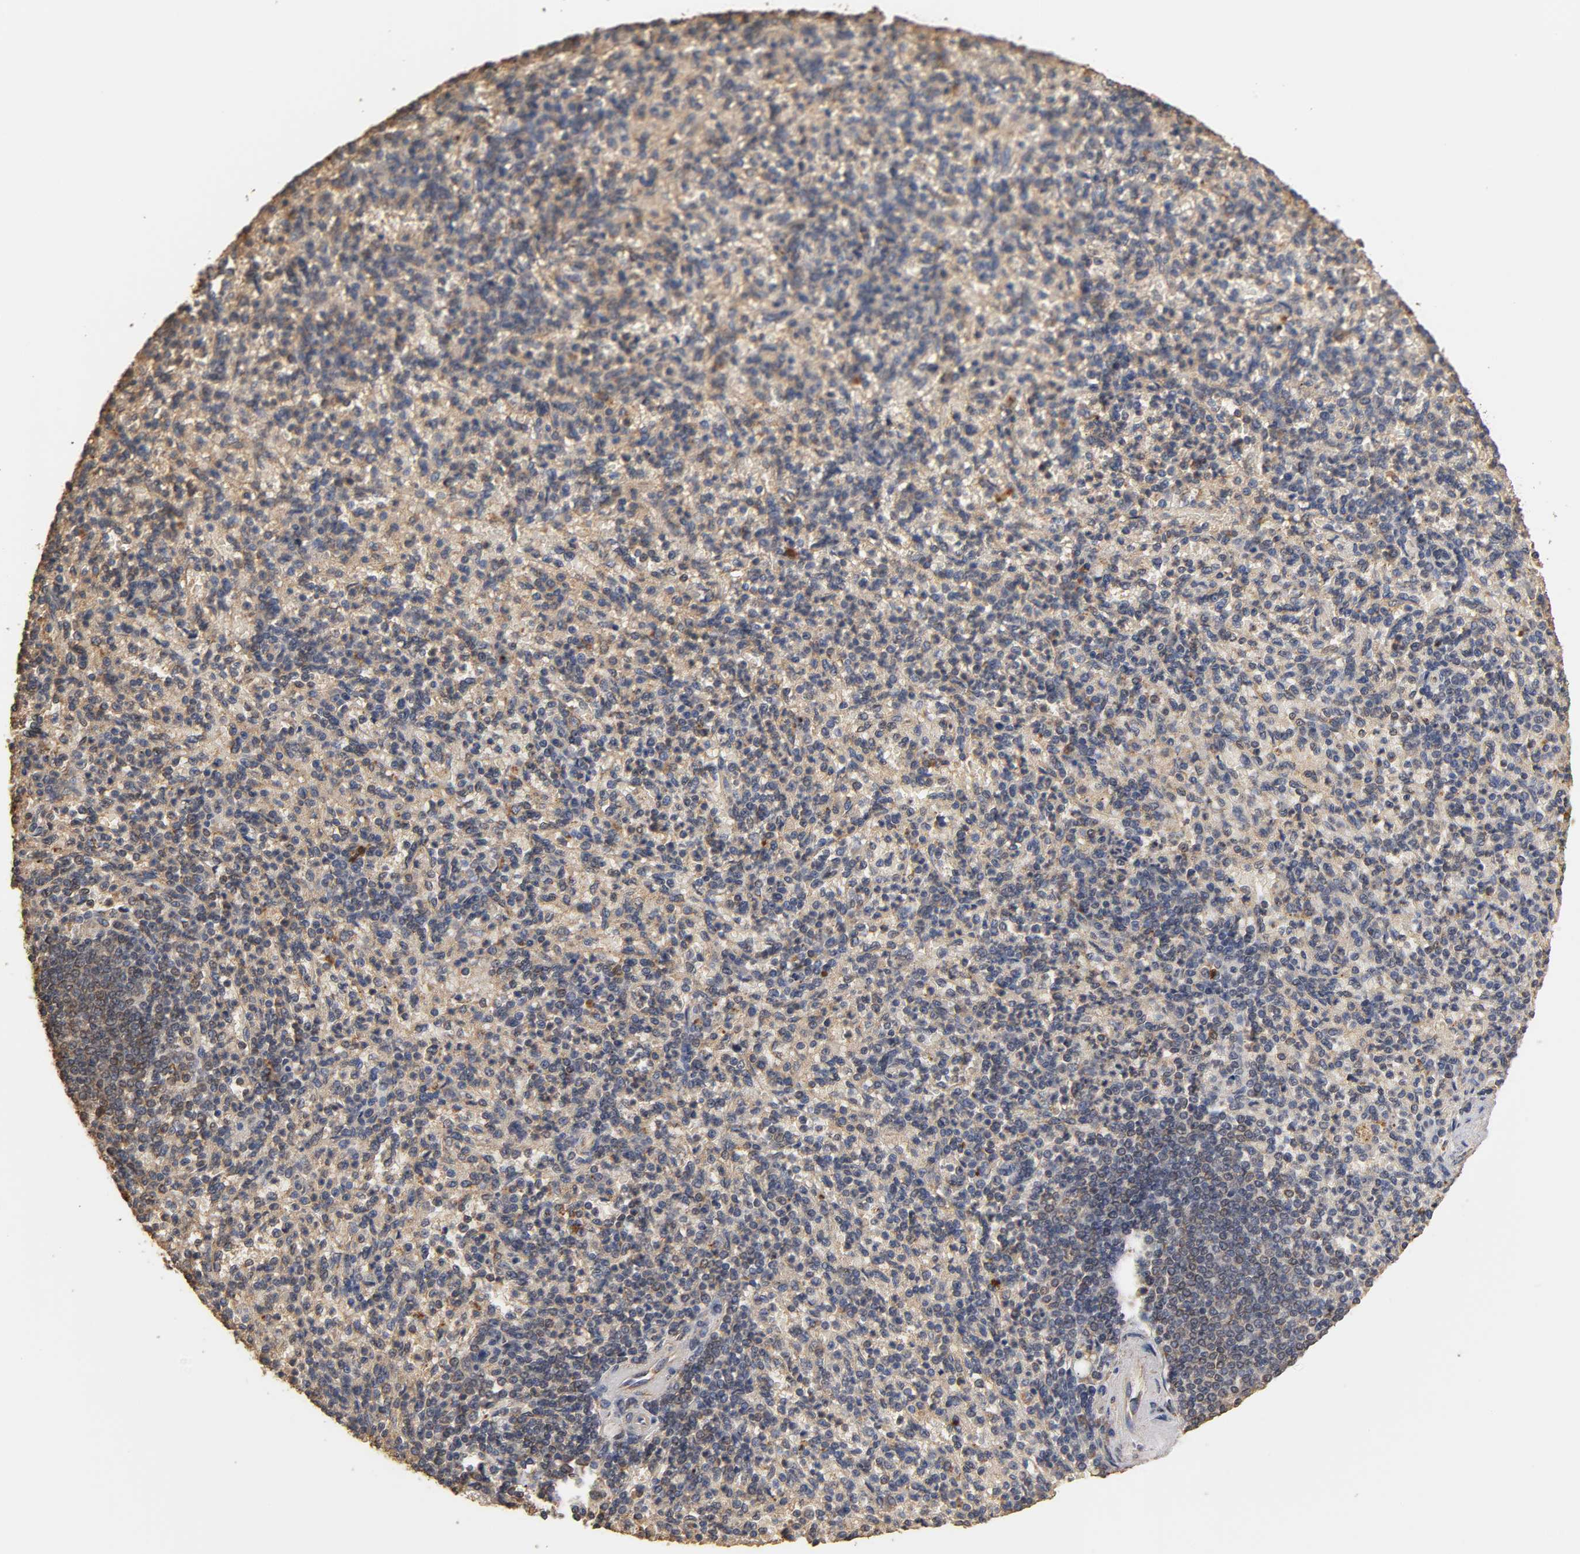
{"staining": {"intensity": "moderate", "quantity": ">75%", "location": "cytoplasmic/membranous"}, "tissue": "spleen", "cell_type": "Cells in red pulp", "image_type": "normal", "snomed": [{"axis": "morphology", "description": "Normal tissue, NOS"}, {"axis": "topography", "description": "Spleen"}], "caption": "Protein positivity by immunohistochemistry (IHC) demonstrates moderate cytoplasmic/membranous staining in approximately >75% of cells in red pulp in benign spleen.", "gene": "PKN1", "patient": {"sex": "female", "age": 74}}